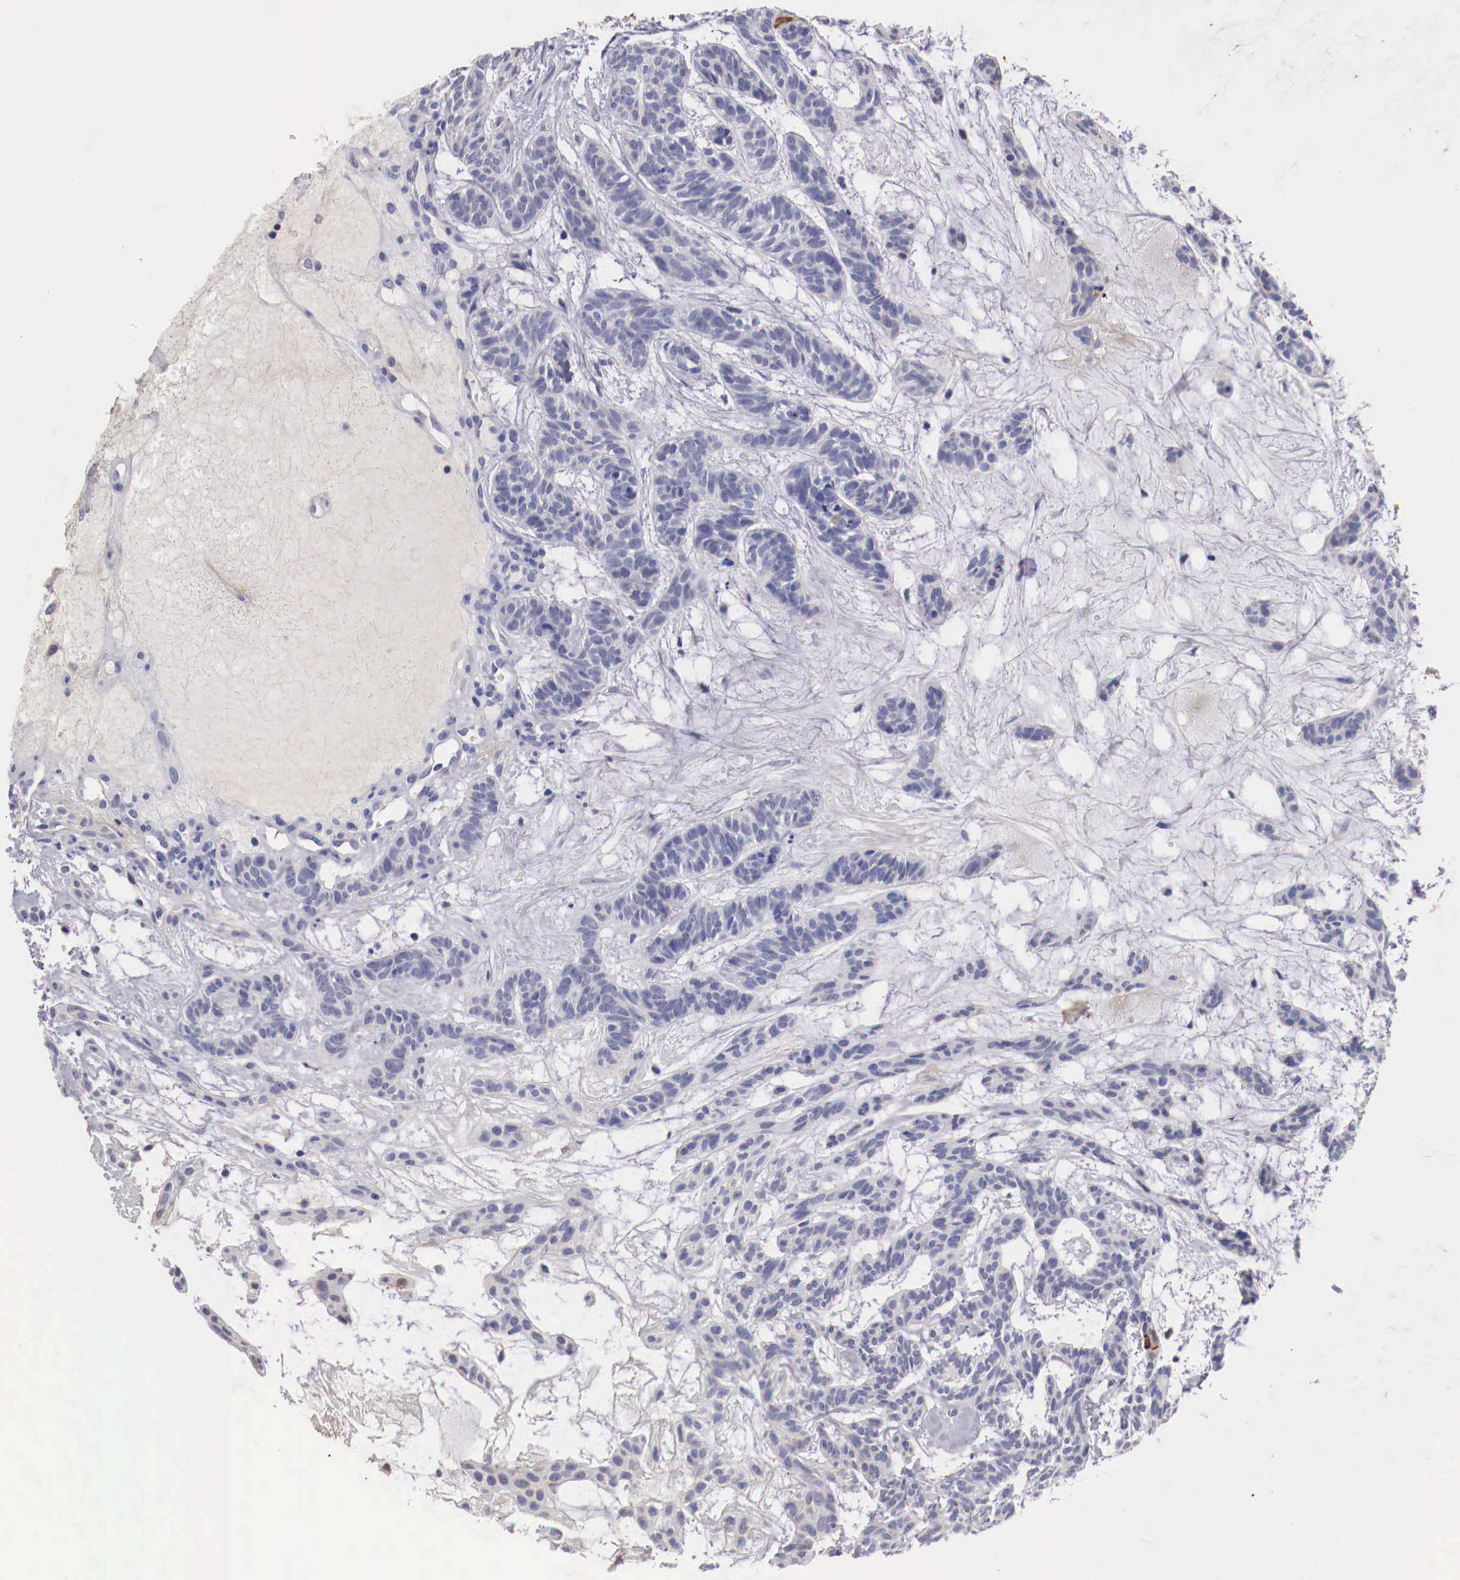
{"staining": {"intensity": "negative", "quantity": "none", "location": "none"}, "tissue": "skin cancer", "cell_type": "Tumor cells", "image_type": "cancer", "snomed": [{"axis": "morphology", "description": "Basal cell carcinoma"}, {"axis": "topography", "description": "Skin"}], "caption": "Immunohistochemical staining of human skin basal cell carcinoma displays no significant expression in tumor cells. Nuclei are stained in blue.", "gene": "PITPNA", "patient": {"sex": "male", "age": 75}}